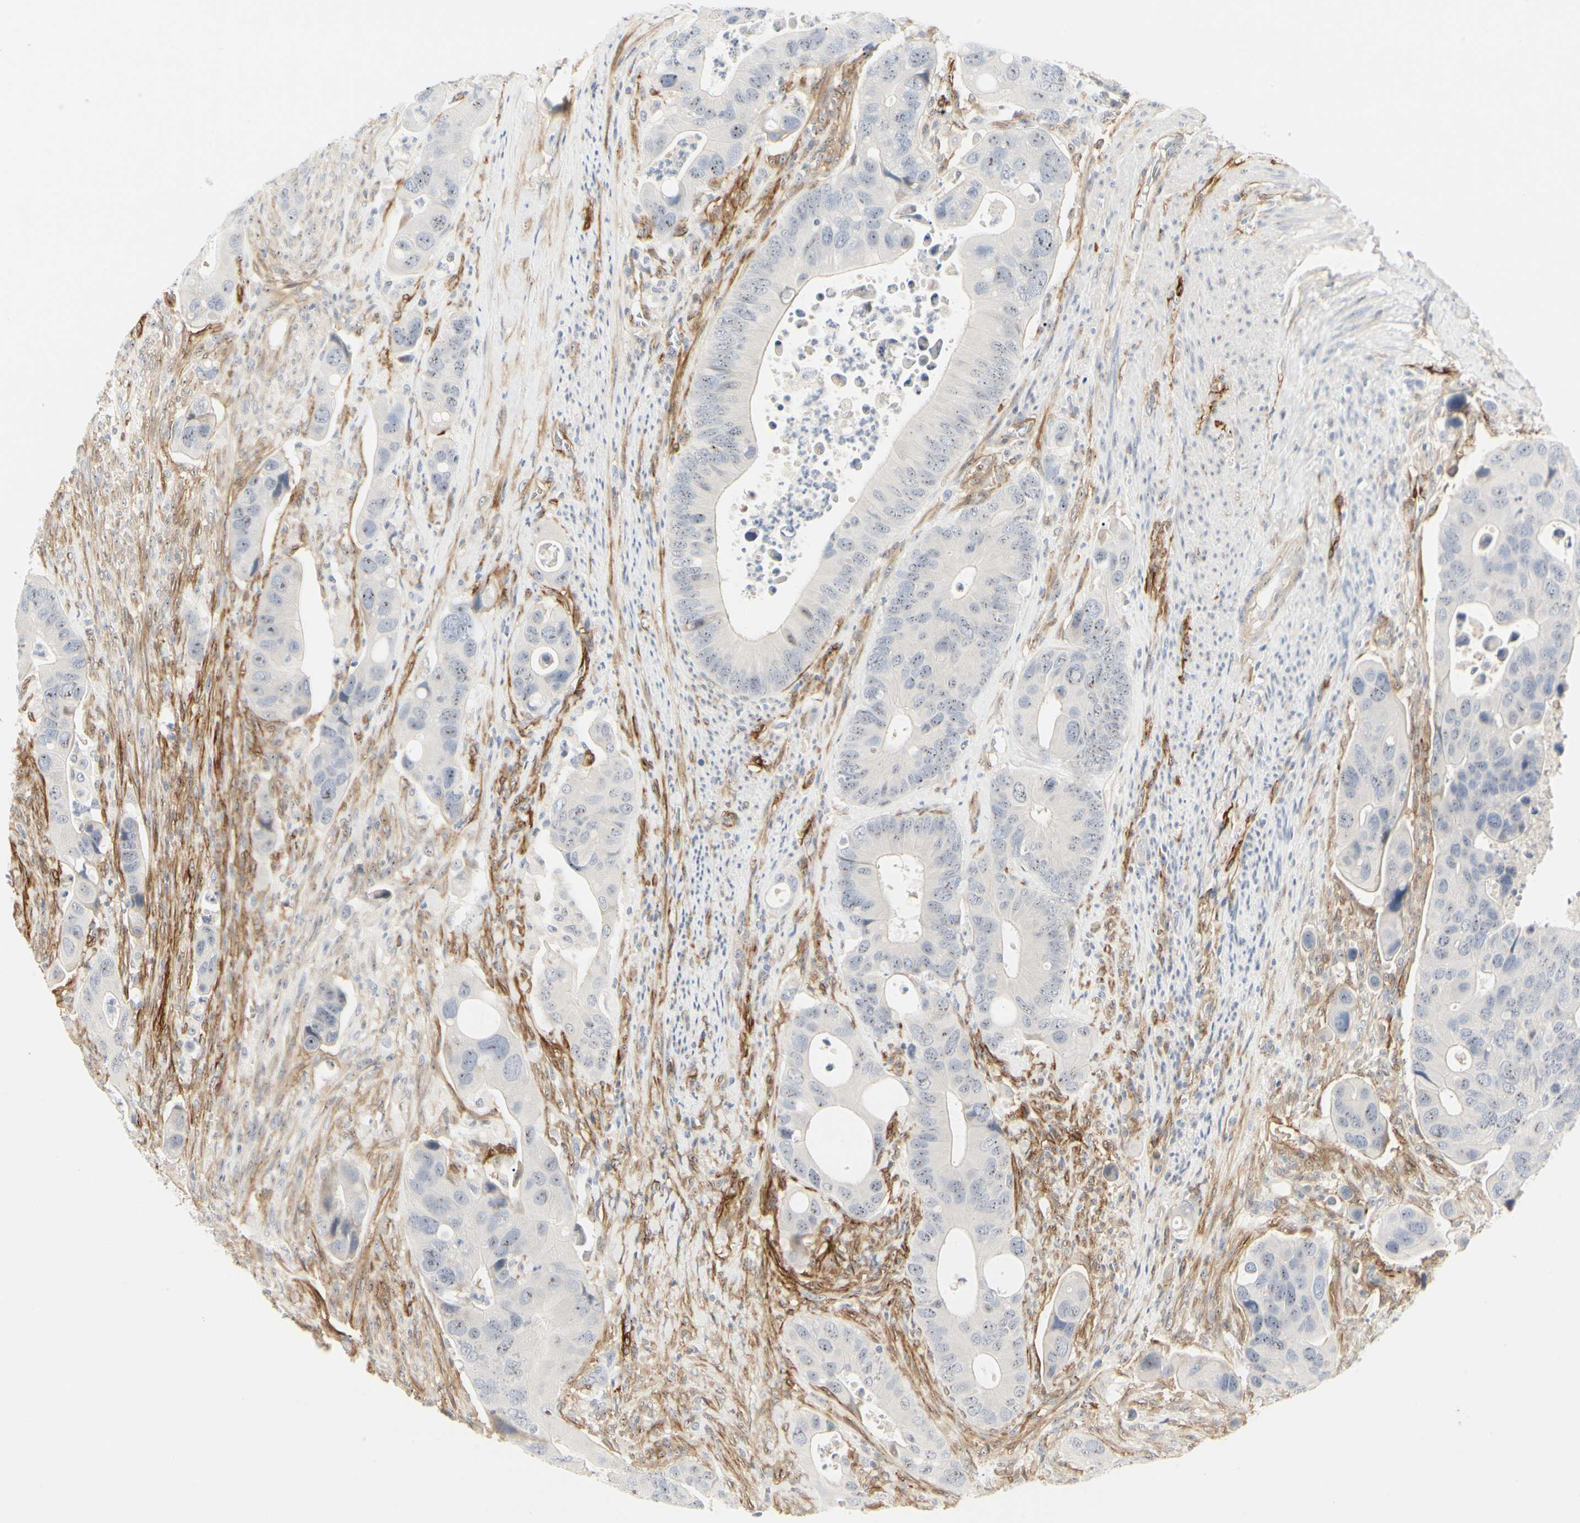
{"staining": {"intensity": "weak", "quantity": "25%-75%", "location": "nuclear"}, "tissue": "colorectal cancer", "cell_type": "Tumor cells", "image_type": "cancer", "snomed": [{"axis": "morphology", "description": "Adenocarcinoma, NOS"}, {"axis": "topography", "description": "Rectum"}], "caption": "Colorectal cancer (adenocarcinoma) stained for a protein (brown) shows weak nuclear positive staining in approximately 25%-75% of tumor cells.", "gene": "GGT5", "patient": {"sex": "female", "age": 57}}